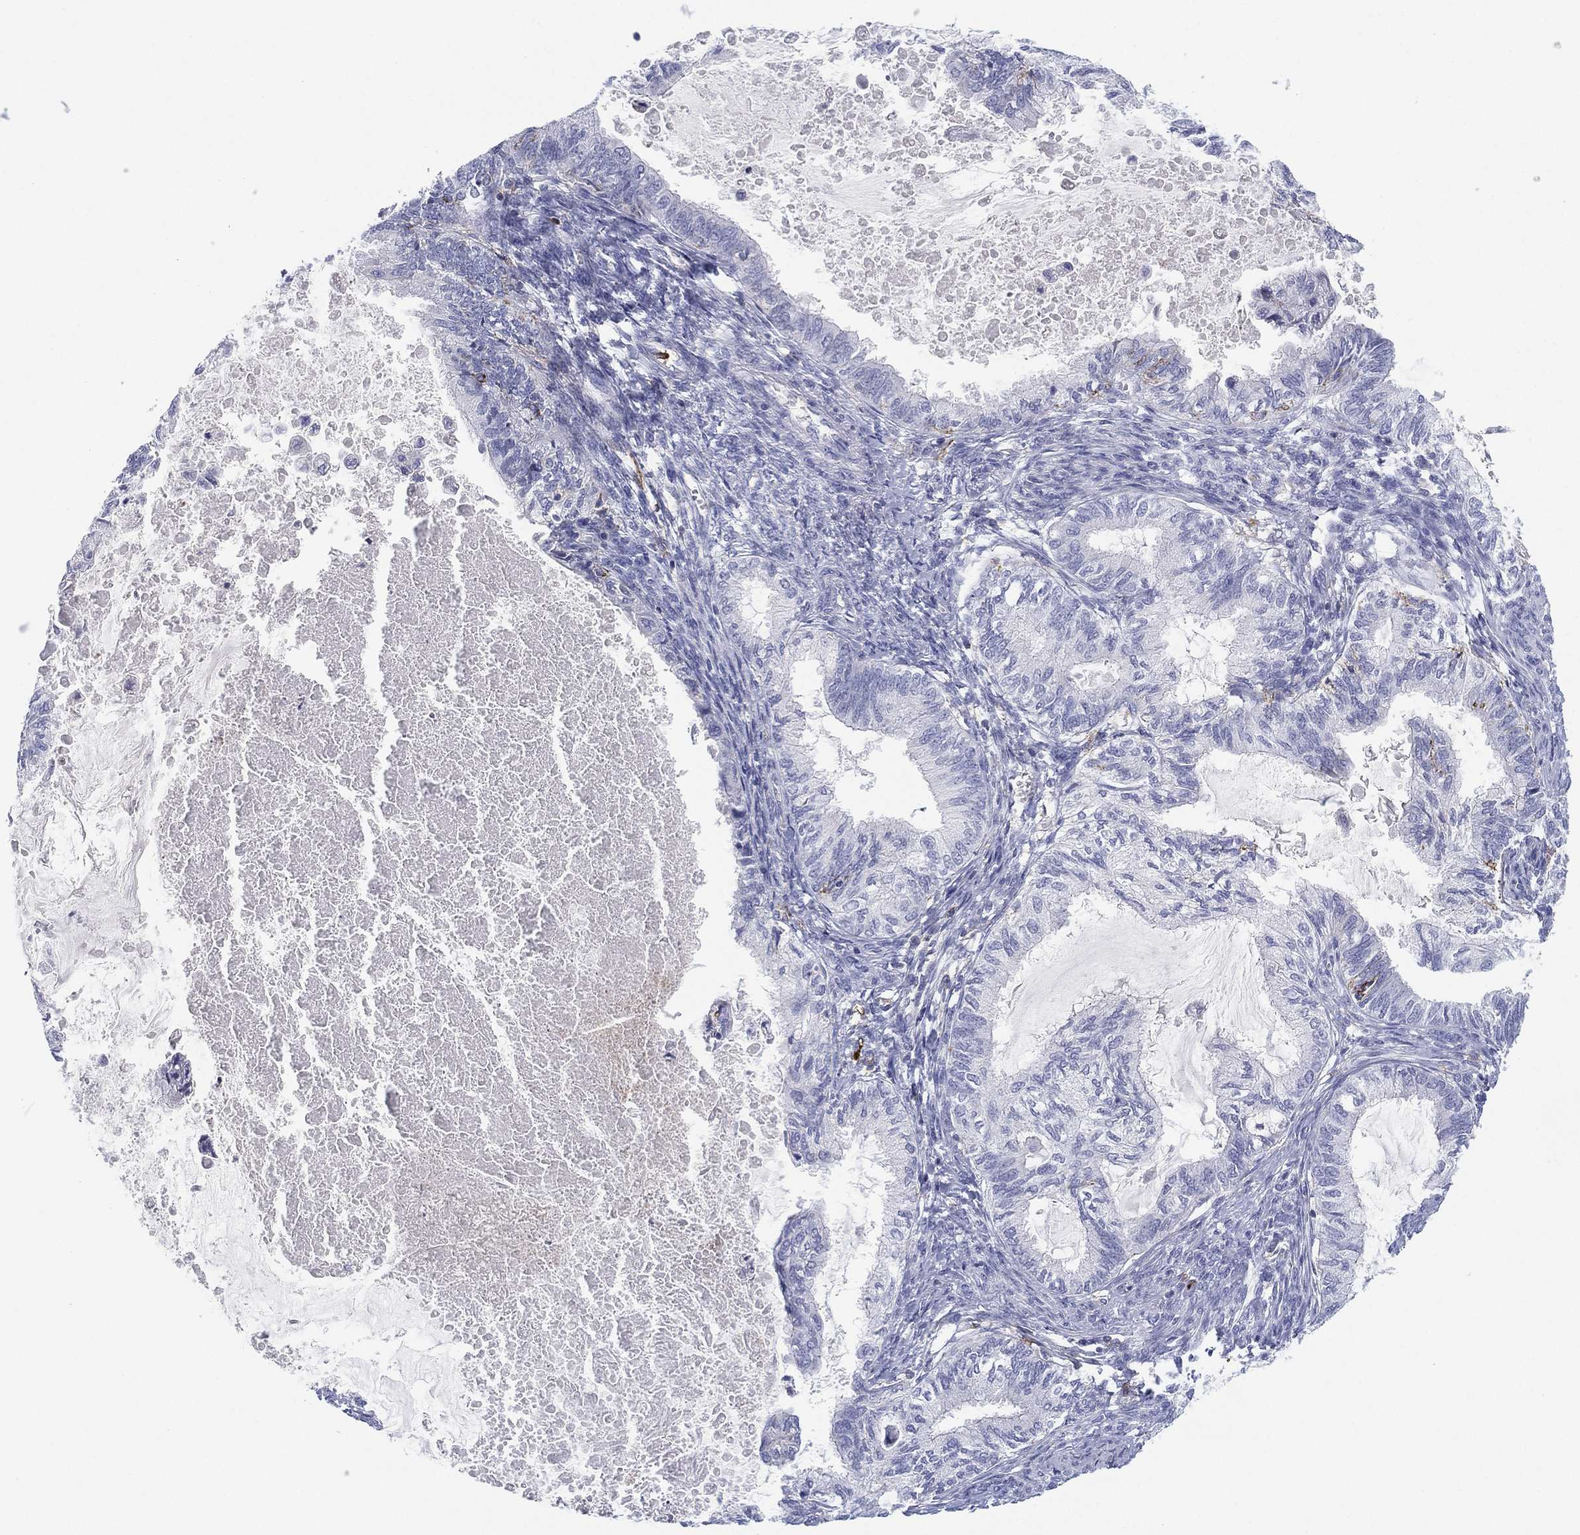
{"staining": {"intensity": "negative", "quantity": "none", "location": "none"}, "tissue": "endometrial cancer", "cell_type": "Tumor cells", "image_type": "cancer", "snomed": [{"axis": "morphology", "description": "Adenocarcinoma, NOS"}, {"axis": "topography", "description": "Endometrium"}], "caption": "Immunohistochemistry micrograph of neoplastic tissue: adenocarcinoma (endometrial) stained with DAB (3,3'-diaminobenzidine) displays no significant protein staining in tumor cells. The staining is performed using DAB (3,3'-diaminobenzidine) brown chromogen with nuclei counter-stained in using hematoxylin.", "gene": "SELPLG", "patient": {"sex": "female", "age": 86}}